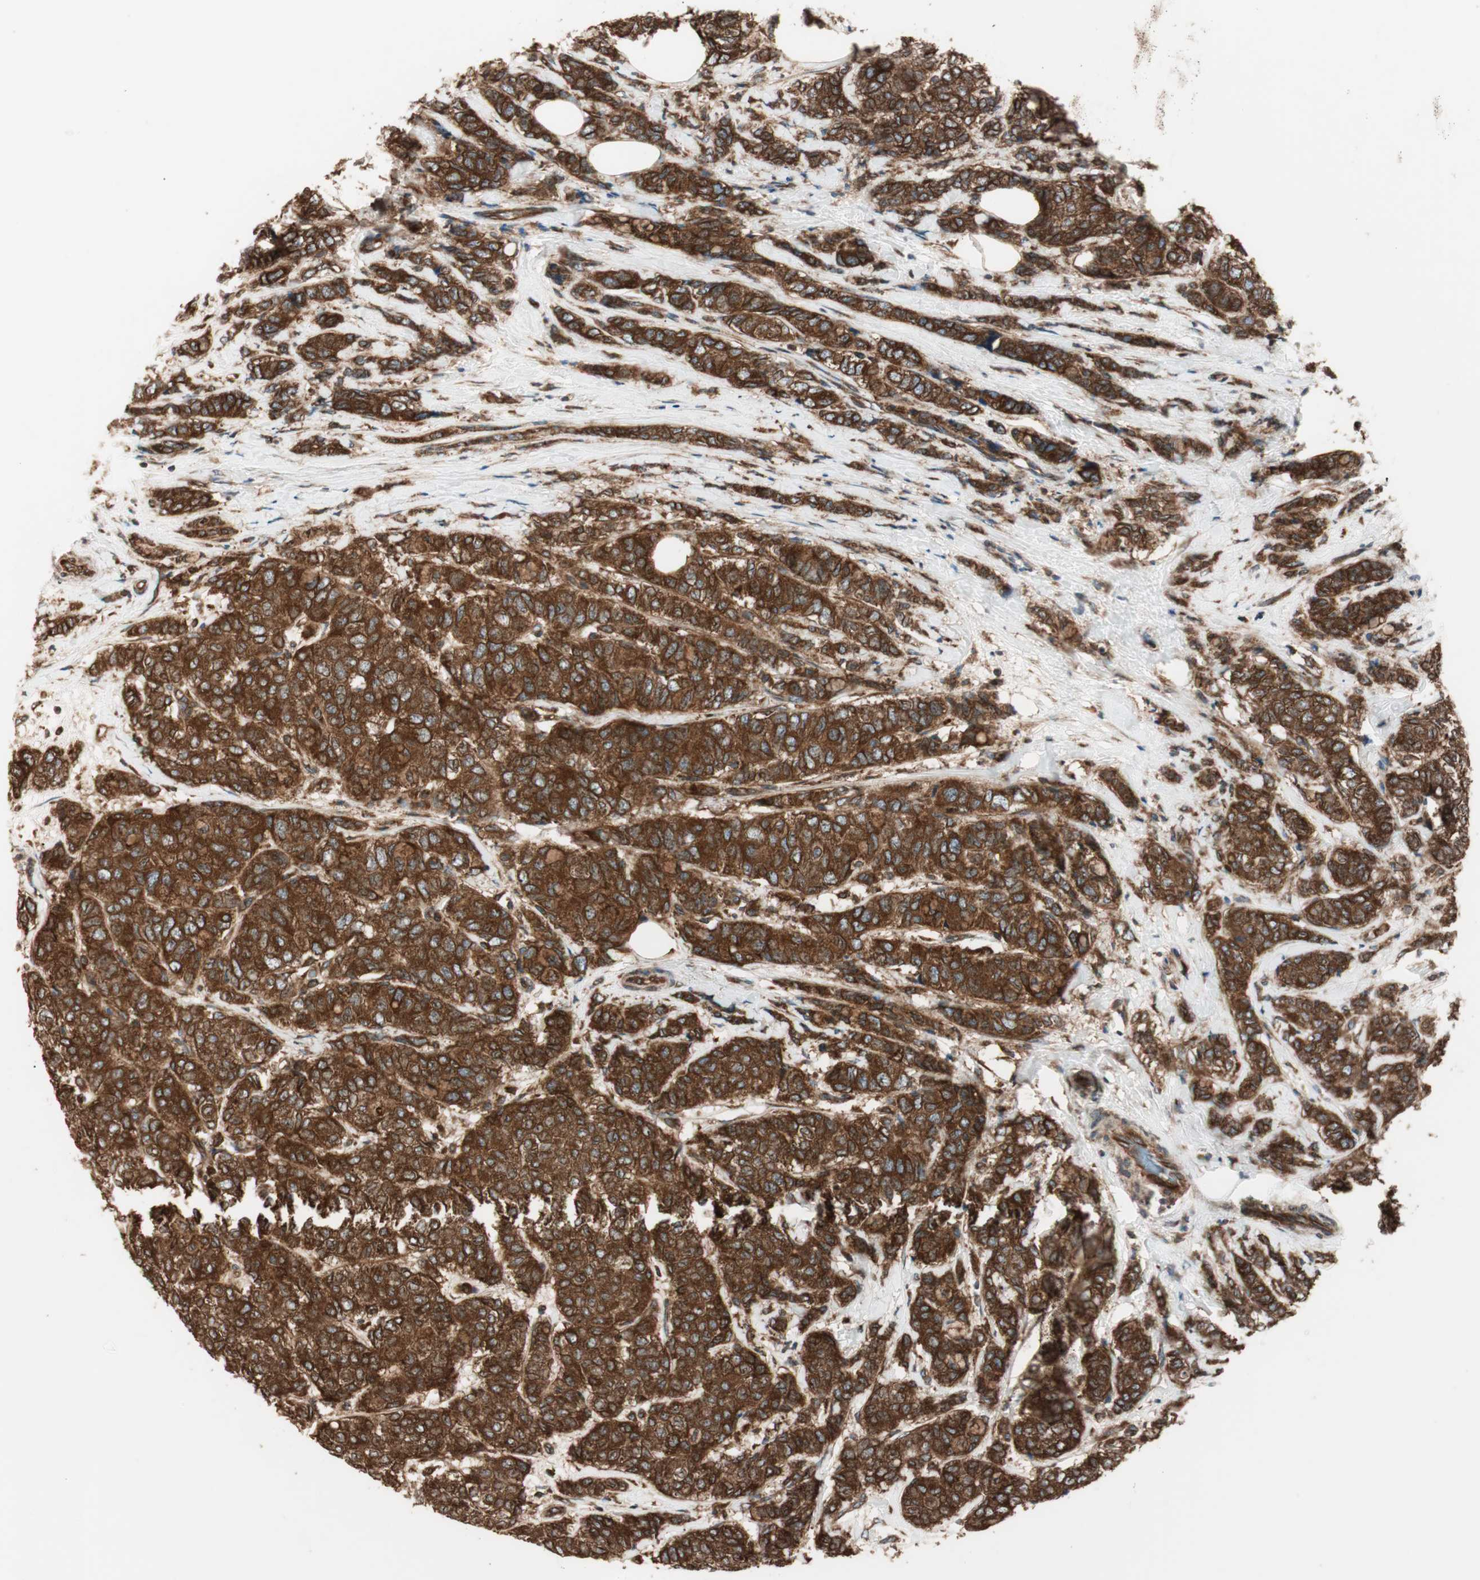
{"staining": {"intensity": "strong", "quantity": ">75%", "location": "cytoplasmic/membranous"}, "tissue": "breast cancer", "cell_type": "Tumor cells", "image_type": "cancer", "snomed": [{"axis": "morphology", "description": "Lobular carcinoma"}, {"axis": "topography", "description": "Breast"}], "caption": "Immunohistochemistry micrograph of neoplastic tissue: breast lobular carcinoma stained using IHC demonstrates high levels of strong protein expression localized specifically in the cytoplasmic/membranous of tumor cells, appearing as a cytoplasmic/membranous brown color.", "gene": "RAB5A", "patient": {"sex": "female", "age": 60}}